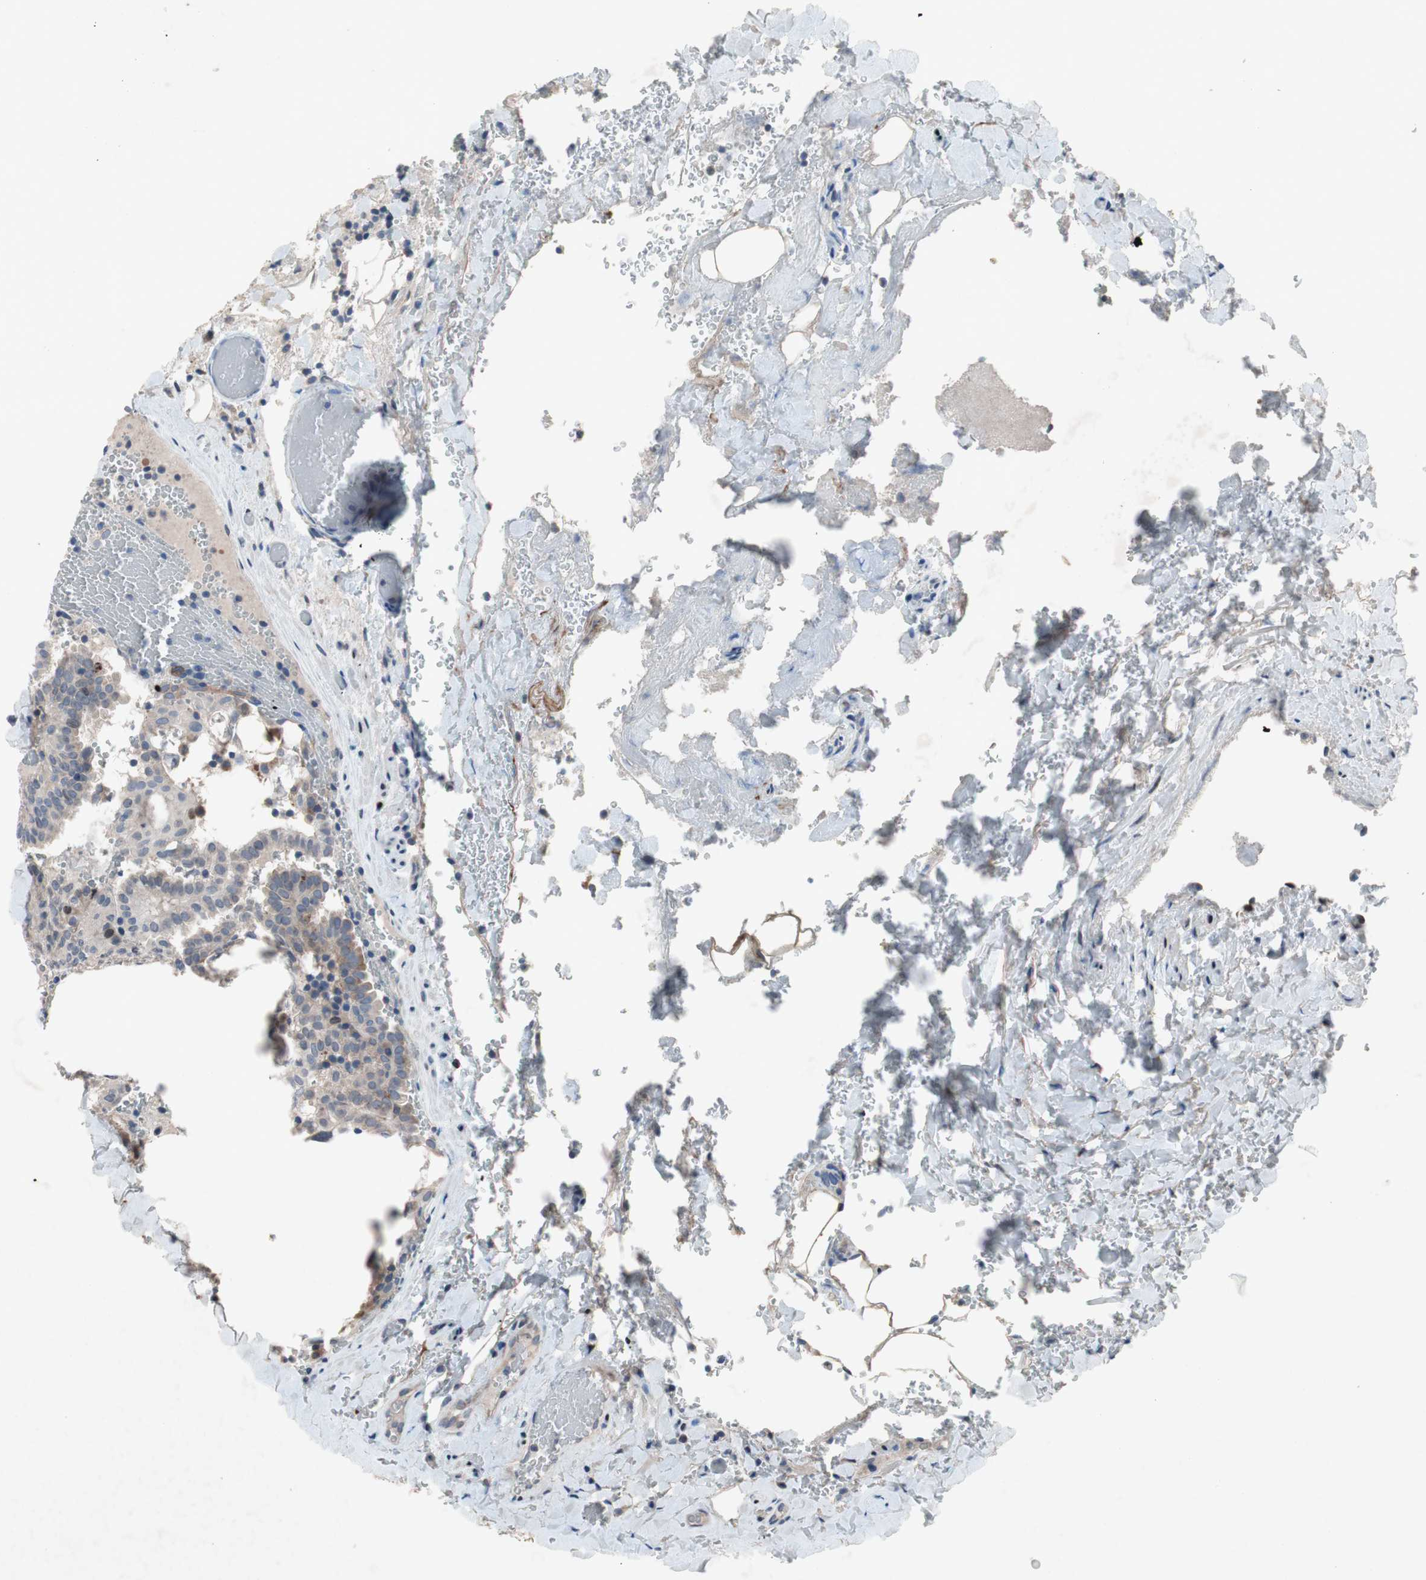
{"staining": {"intensity": "weak", "quantity": "25%-75%", "location": "cytoplasmic/membranous"}, "tissue": "thyroid cancer", "cell_type": "Tumor cells", "image_type": "cancer", "snomed": [{"axis": "morphology", "description": "Normal tissue, NOS"}, {"axis": "morphology", "description": "Papillary adenocarcinoma, NOS"}, {"axis": "topography", "description": "Thyroid gland"}], "caption": "A brown stain labels weak cytoplasmic/membranous expression of a protein in thyroid cancer tumor cells.", "gene": "MUTYH", "patient": {"sex": "female", "age": 30}}